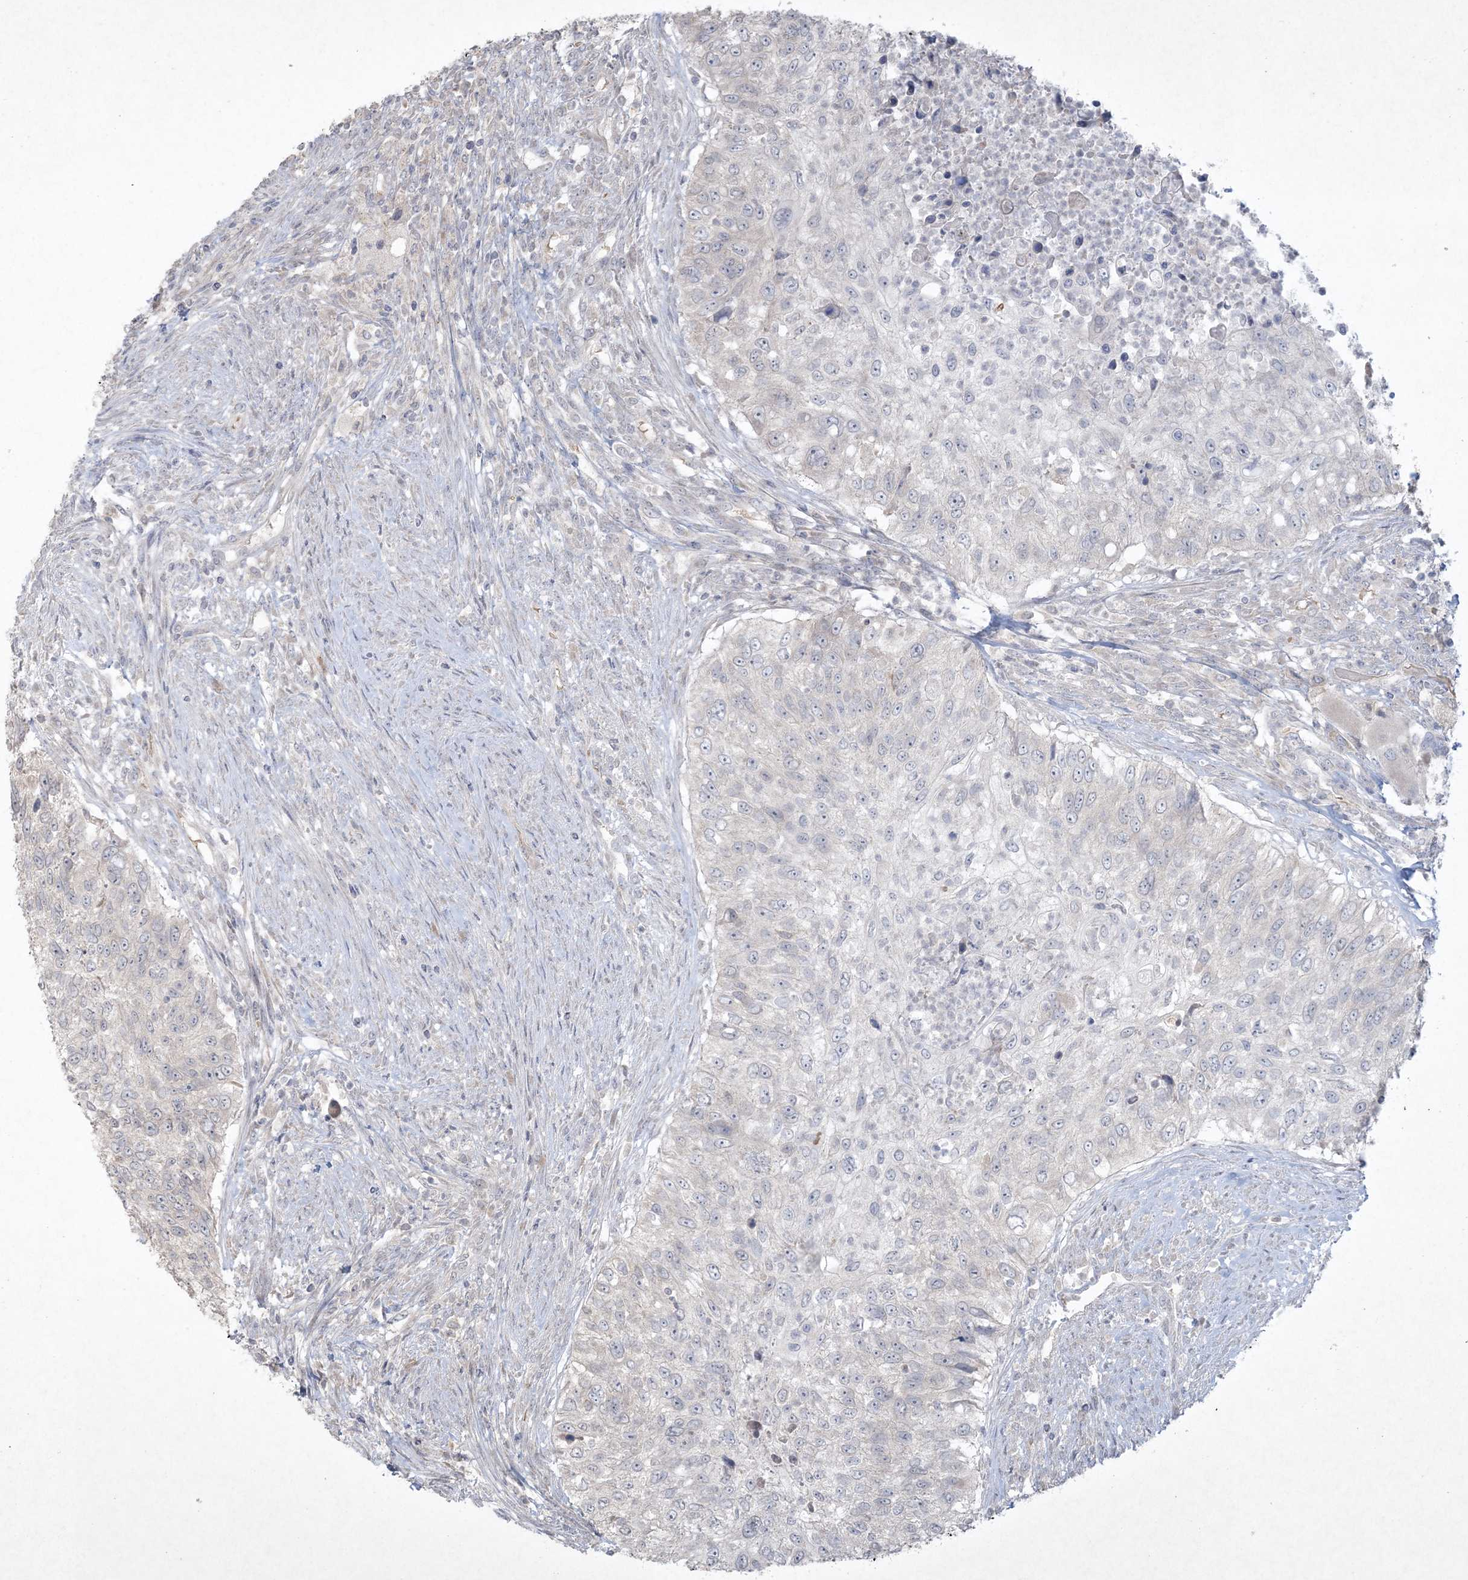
{"staining": {"intensity": "negative", "quantity": "none", "location": "none"}, "tissue": "urothelial cancer", "cell_type": "Tumor cells", "image_type": "cancer", "snomed": [{"axis": "morphology", "description": "Urothelial carcinoma, High grade"}, {"axis": "topography", "description": "Urinary bladder"}], "caption": "This is an IHC micrograph of human urothelial carcinoma (high-grade). There is no staining in tumor cells.", "gene": "NRBP2", "patient": {"sex": "female", "age": 60}}